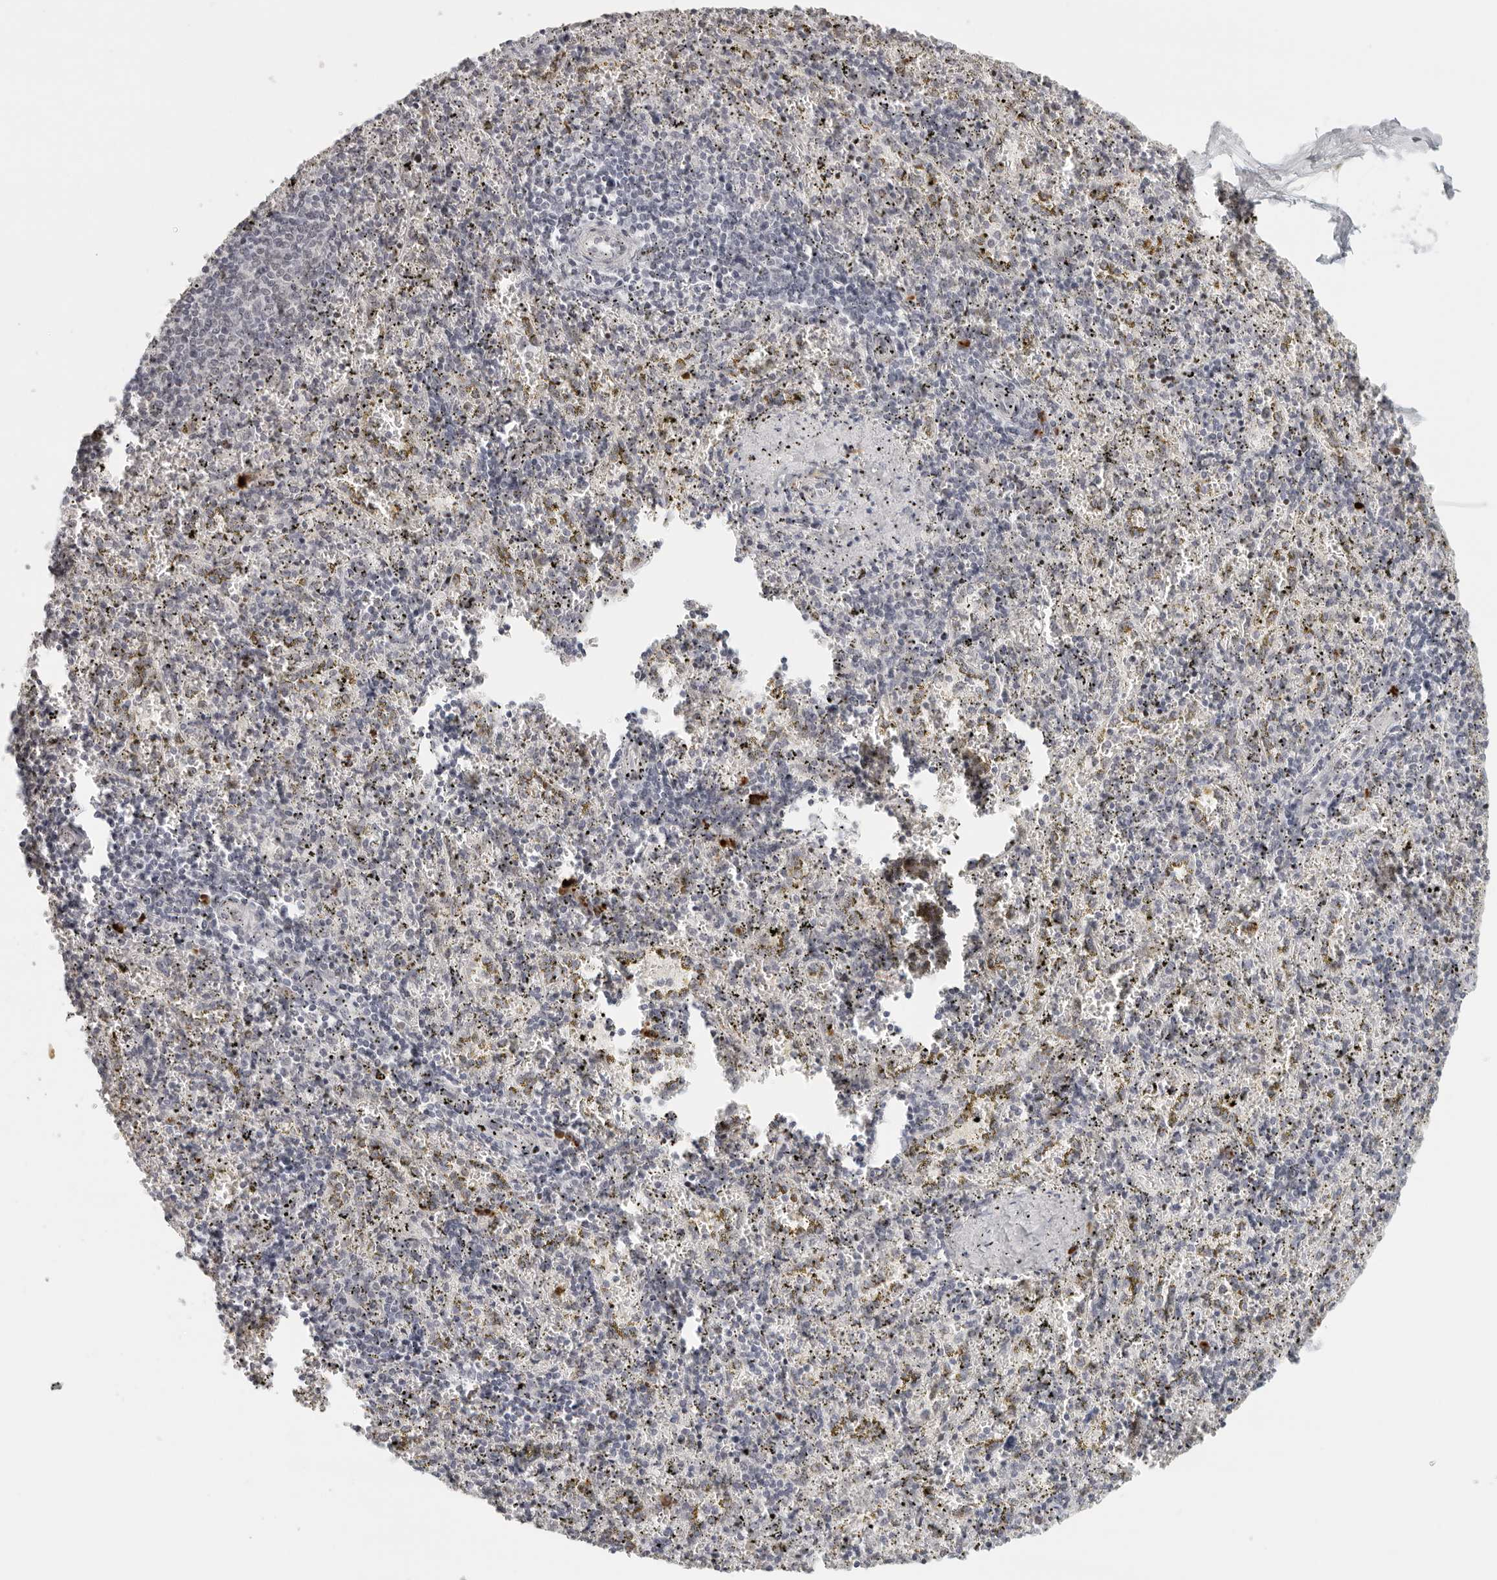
{"staining": {"intensity": "moderate", "quantity": "<25%", "location": "cytoplasmic/membranous"}, "tissue": "spleen", "cell_type": "Cells in red pulp", "image_type": "normal", "snomed": [{"axis": "morphology", "description": "Normal tissue, NOS"}, {"axis": "topography", "description": "Spleen"}], "caption": "DAB (3,3'-diaminobenzidine) immunohistochemical staining of normal spleen exhibits moderate cytoplasmic/membranous protein positivity in about <25% of cells in red pulp.", "gene": "ZNF678", "patient": {"sex": "male", "age": 11}}